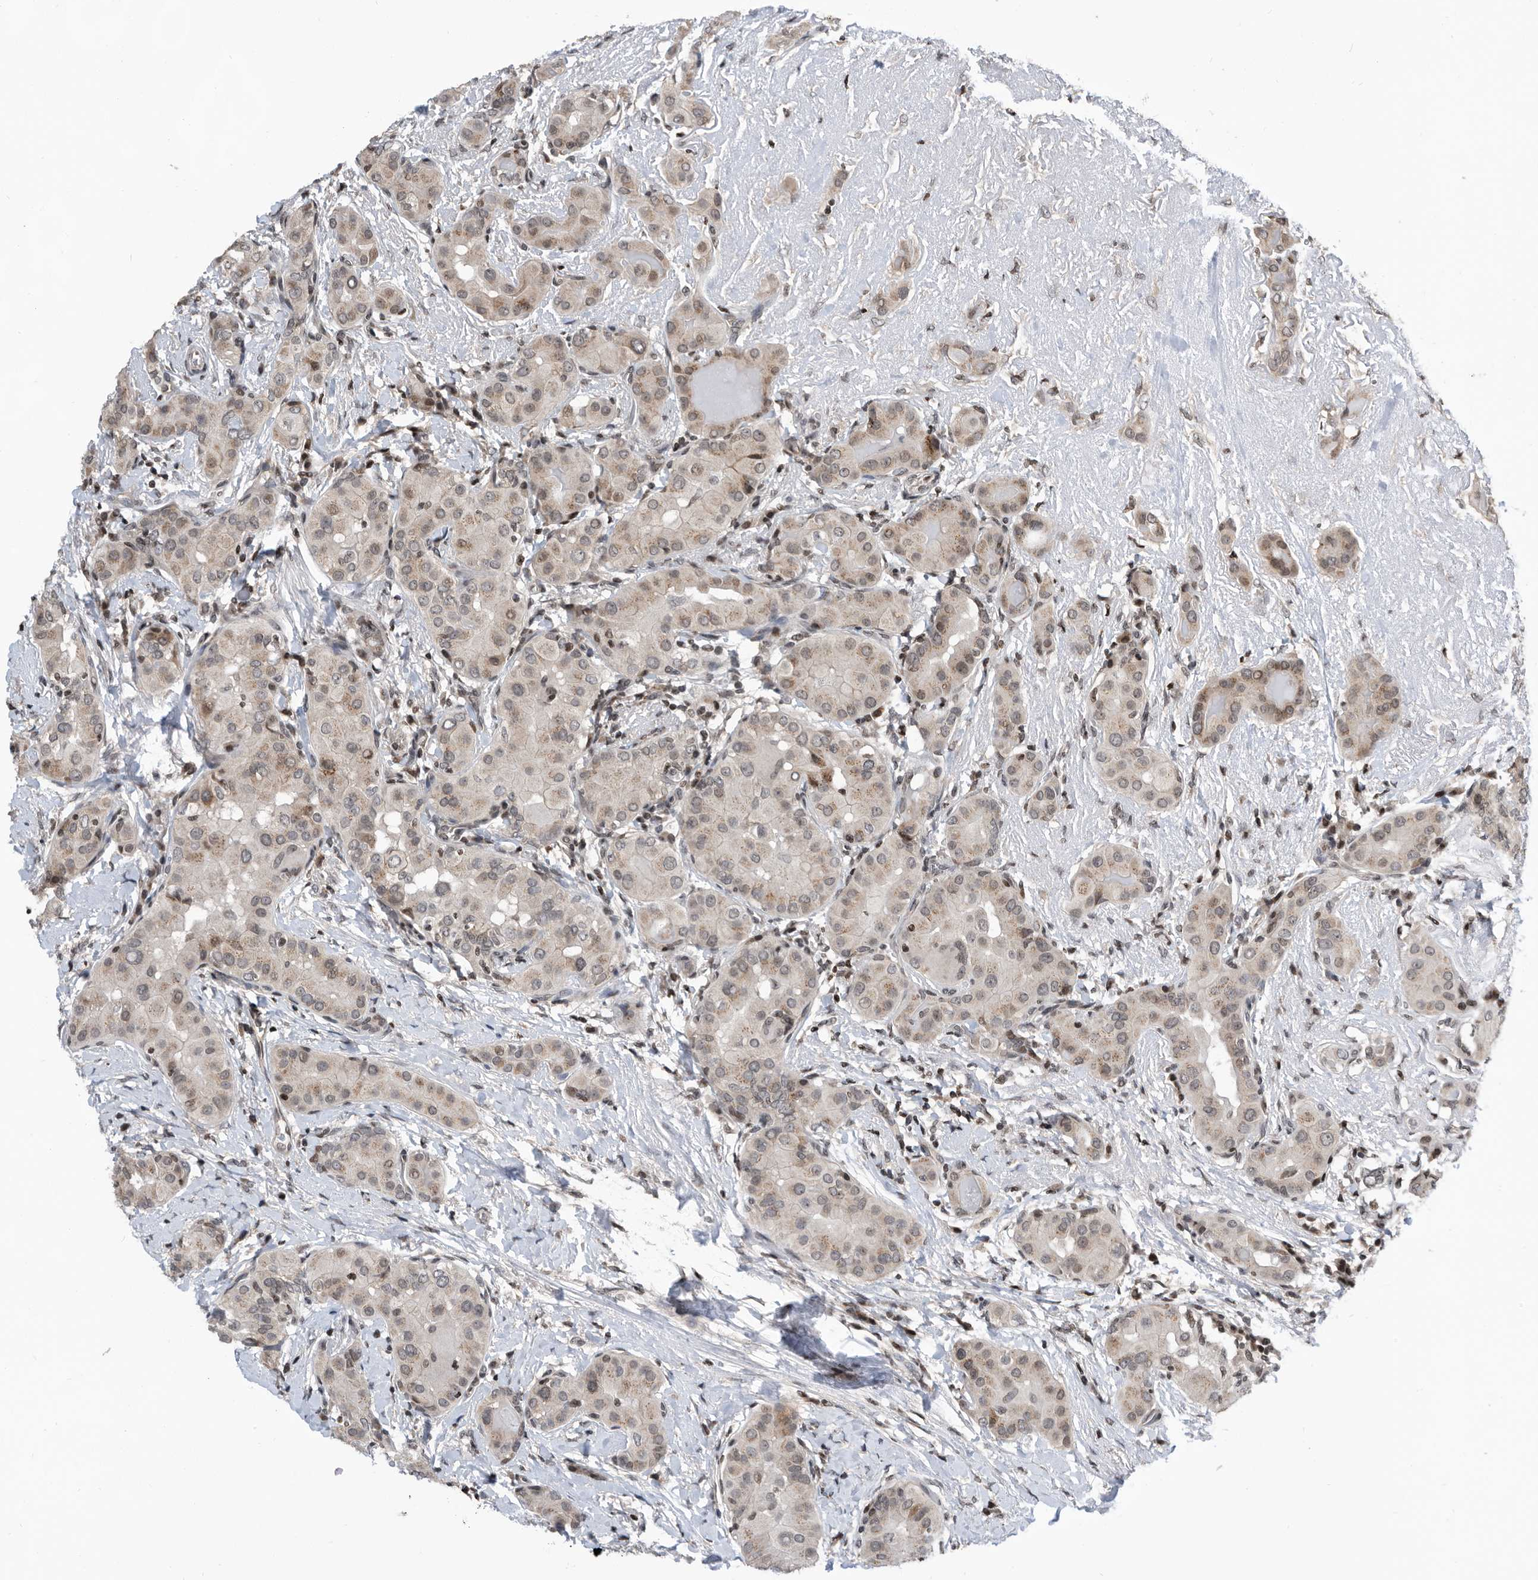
{"staining": {"intensity": "moderate", "quantity": "<25%", "location": "cytoplasmic/membranous,nuclear"}, "tissue": "thyroid cancer", "cell_type": "Tumor cells", "image_type": "cancer", "snomed": [{"axis": "morphology", "description": "Papillary adenocarcinoma, NOS"}, {"axis": "topography", "description": "Thyroid gland"}], "caption": "IHC photomicrograph of thyroid cancer stained for a protein (brown), which displays low levels of moderate cytoplasmic/membranous and nuclear staining in about <25% of tumor cells.", "gene": "SNRNP48", "patient": {"sex": "male", "age": 33}}